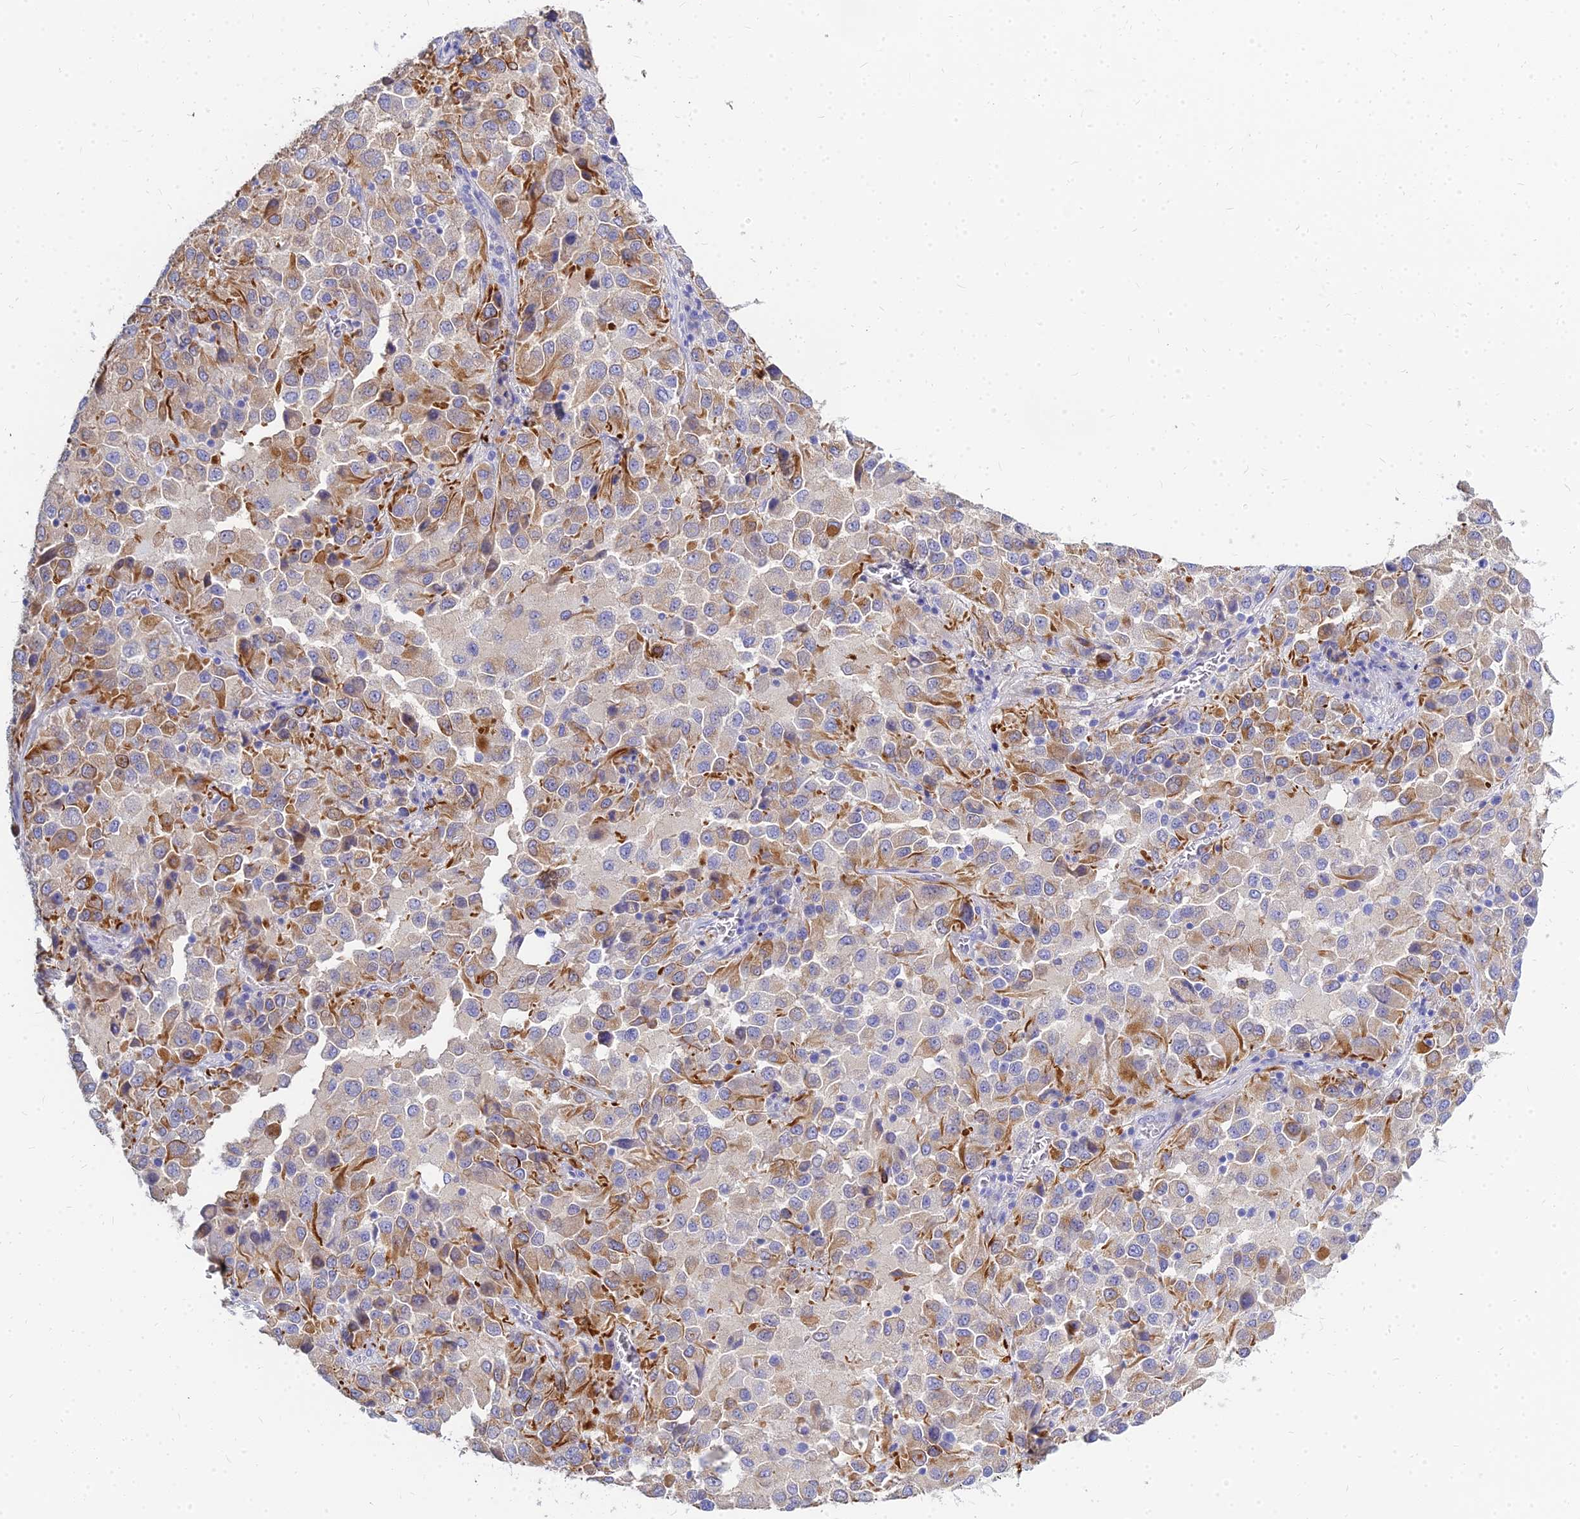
{"staining": {"intensity": "moderate", "quantity": "25%-75%", "location": "cytoplasmic/membranous"}, "tissue": "melanoma", "cell_type": "Tumor cells", "image_type": "cancer", "snomed": [{"axis": "morphology", "description": "Malignant melanoma, Metastatic site"}, {"axis": "topography", "description": "Lung"}], "caption": "The micrograph displays a brown stain indicating the presence of a protein in the cytoplasmic/membranous of tumor cells in malignant melanoma (metastatic site).", "gene": "ZNF552", "patient": {"sex": "male", "age": 64}}